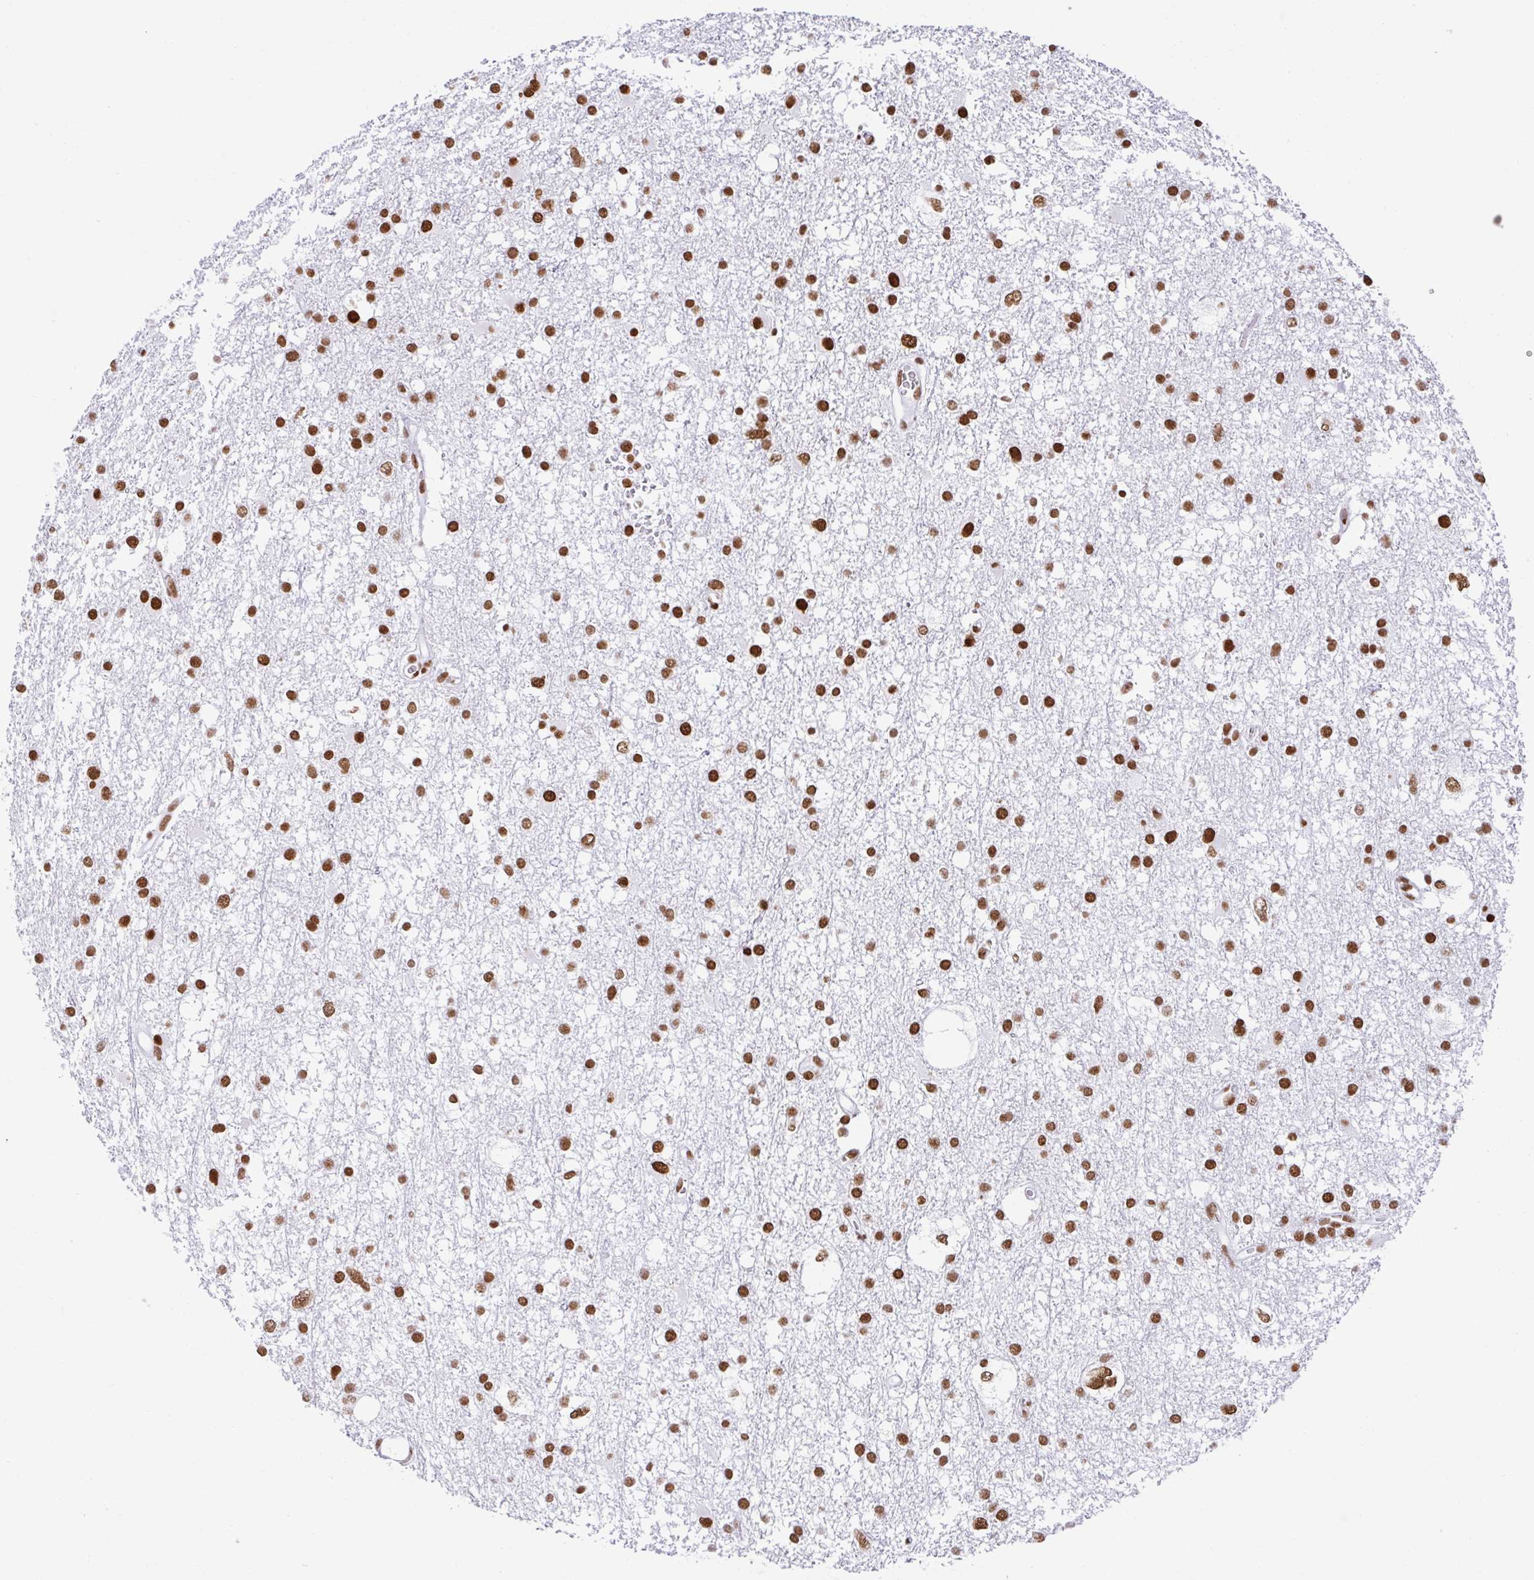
{"staining": {"intensity": "strong", "quantity": ">75%", "location": "nuclear"}, "tissue": "glioma", "cell_type": "Tumor cells", "image_type": "cancer", "snomed": [{"axis": "morphology", "description": "Glioma, malignant, High grade"}, {"axis": "topography", "description": "Brain"}], "caption": "A micrograph of human high-grade glioma (malignant) stained for a protein shows strong nuclear brown staining in tumor cells.", "gene": "KHDRBS1", "patient": {"sex": "male", "age": 61}}